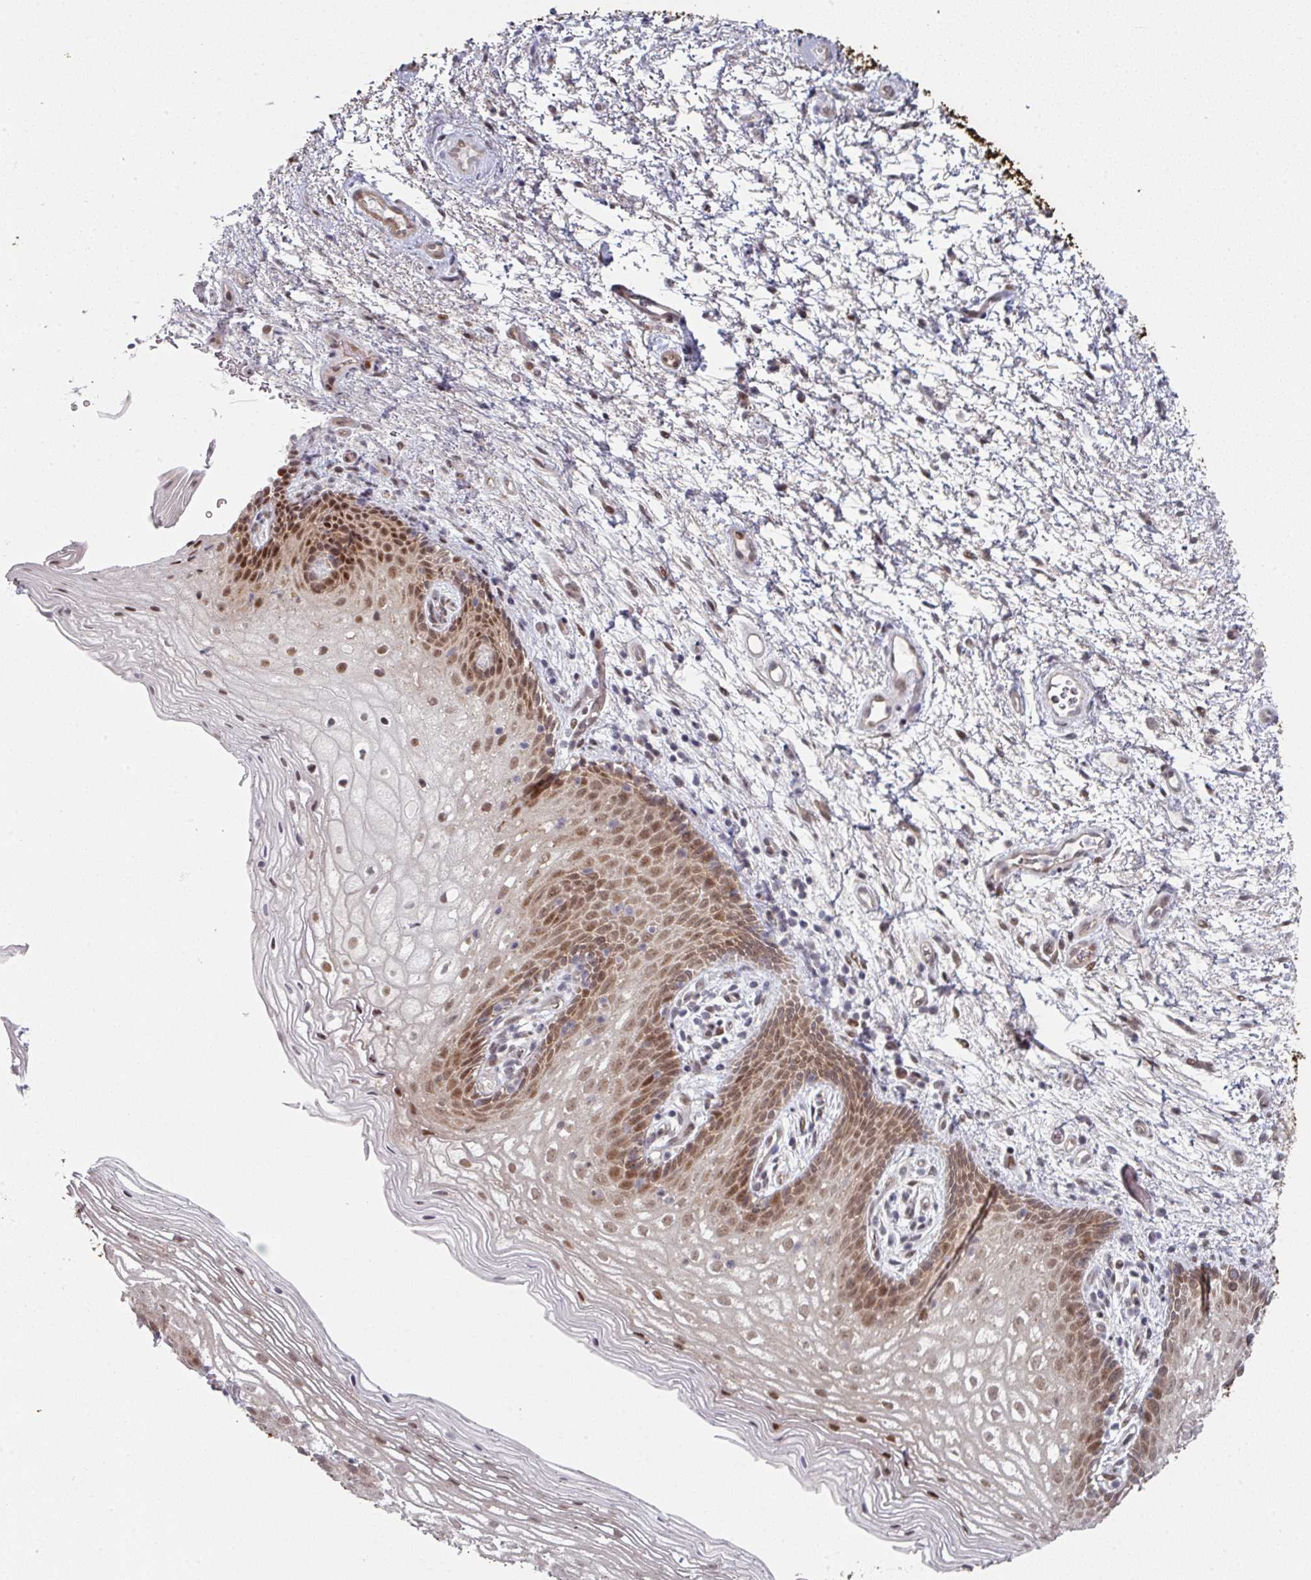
{"staining": {"intensity": "moderate", "quantity": "25%-75%", "location": "nuclear"}, "tissue": "vagina", "cell_type": "Squamous epithelial cells", "image_type": "normal", "snomed": [{"axis": "morphology", "description": "Normal tissue, NOS"}, {"axis": "topography", "description": "Vagina"}], "caption": "The micrograph reveals staining of unremarkable vagina, revealing moderate nuclear protein expression (brown color) within squamous epithelial cells. (Brightfield microscopy of DAB IHC at high magnification).", "gene": "TMCC1", "patient": {"sex": "female", "age": 47}}